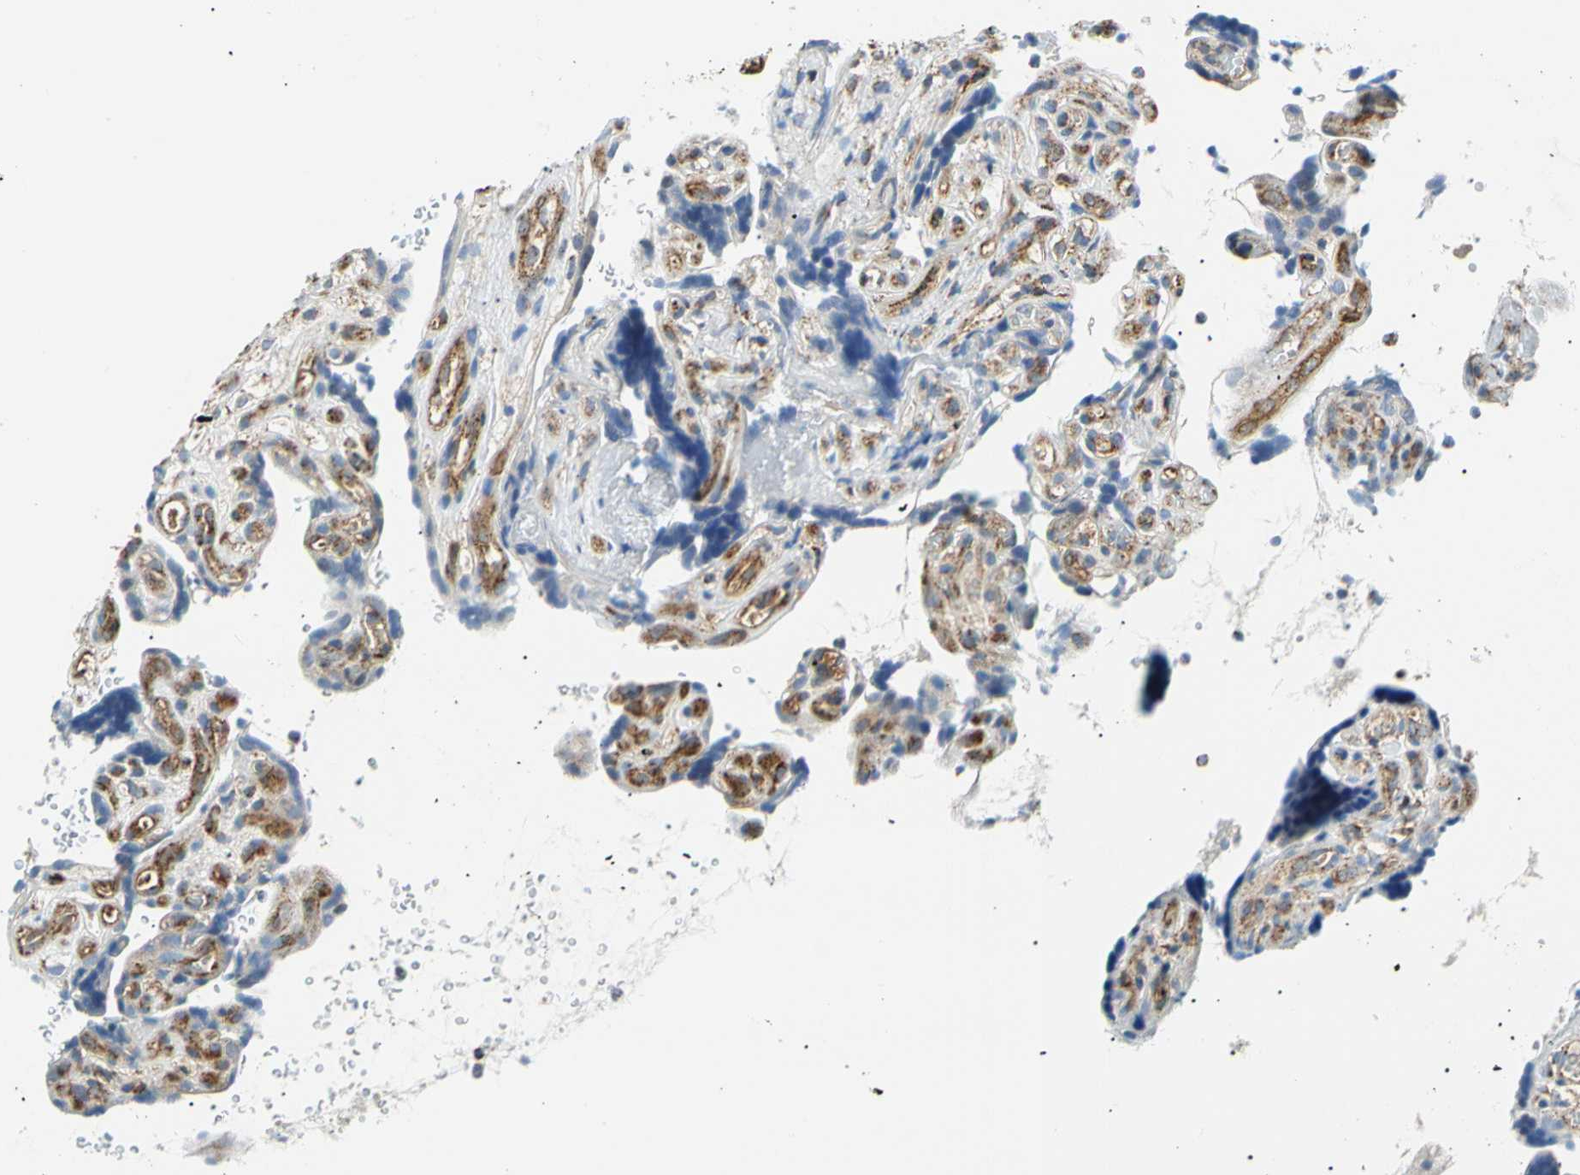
{"staining": {"intensity": "strong", "quantity": ">75%", "location": "cytoplasmic/membranous"}, "tissue": "placenta", "cell_type": "Decidual cells", "image_type": "normal", "snomed": [{"axis": "morphology", "description": "Normal tissue, NOS"}, {"axis": "topography", "description": "Placenta"}], "caption": "The image displays immunohistochemical staining of normal placenta. There is strong cytoplasmic/membranous staining is identified in approximately >75% of decidual cells. The staining was performed using DAB to visualize the protein expression in brown, while the nuclei were stained in blue with hematoxylin (Magnification: 20x).", "gene": "ACAT1", "patient": {"sex": "female", "age": 30}}